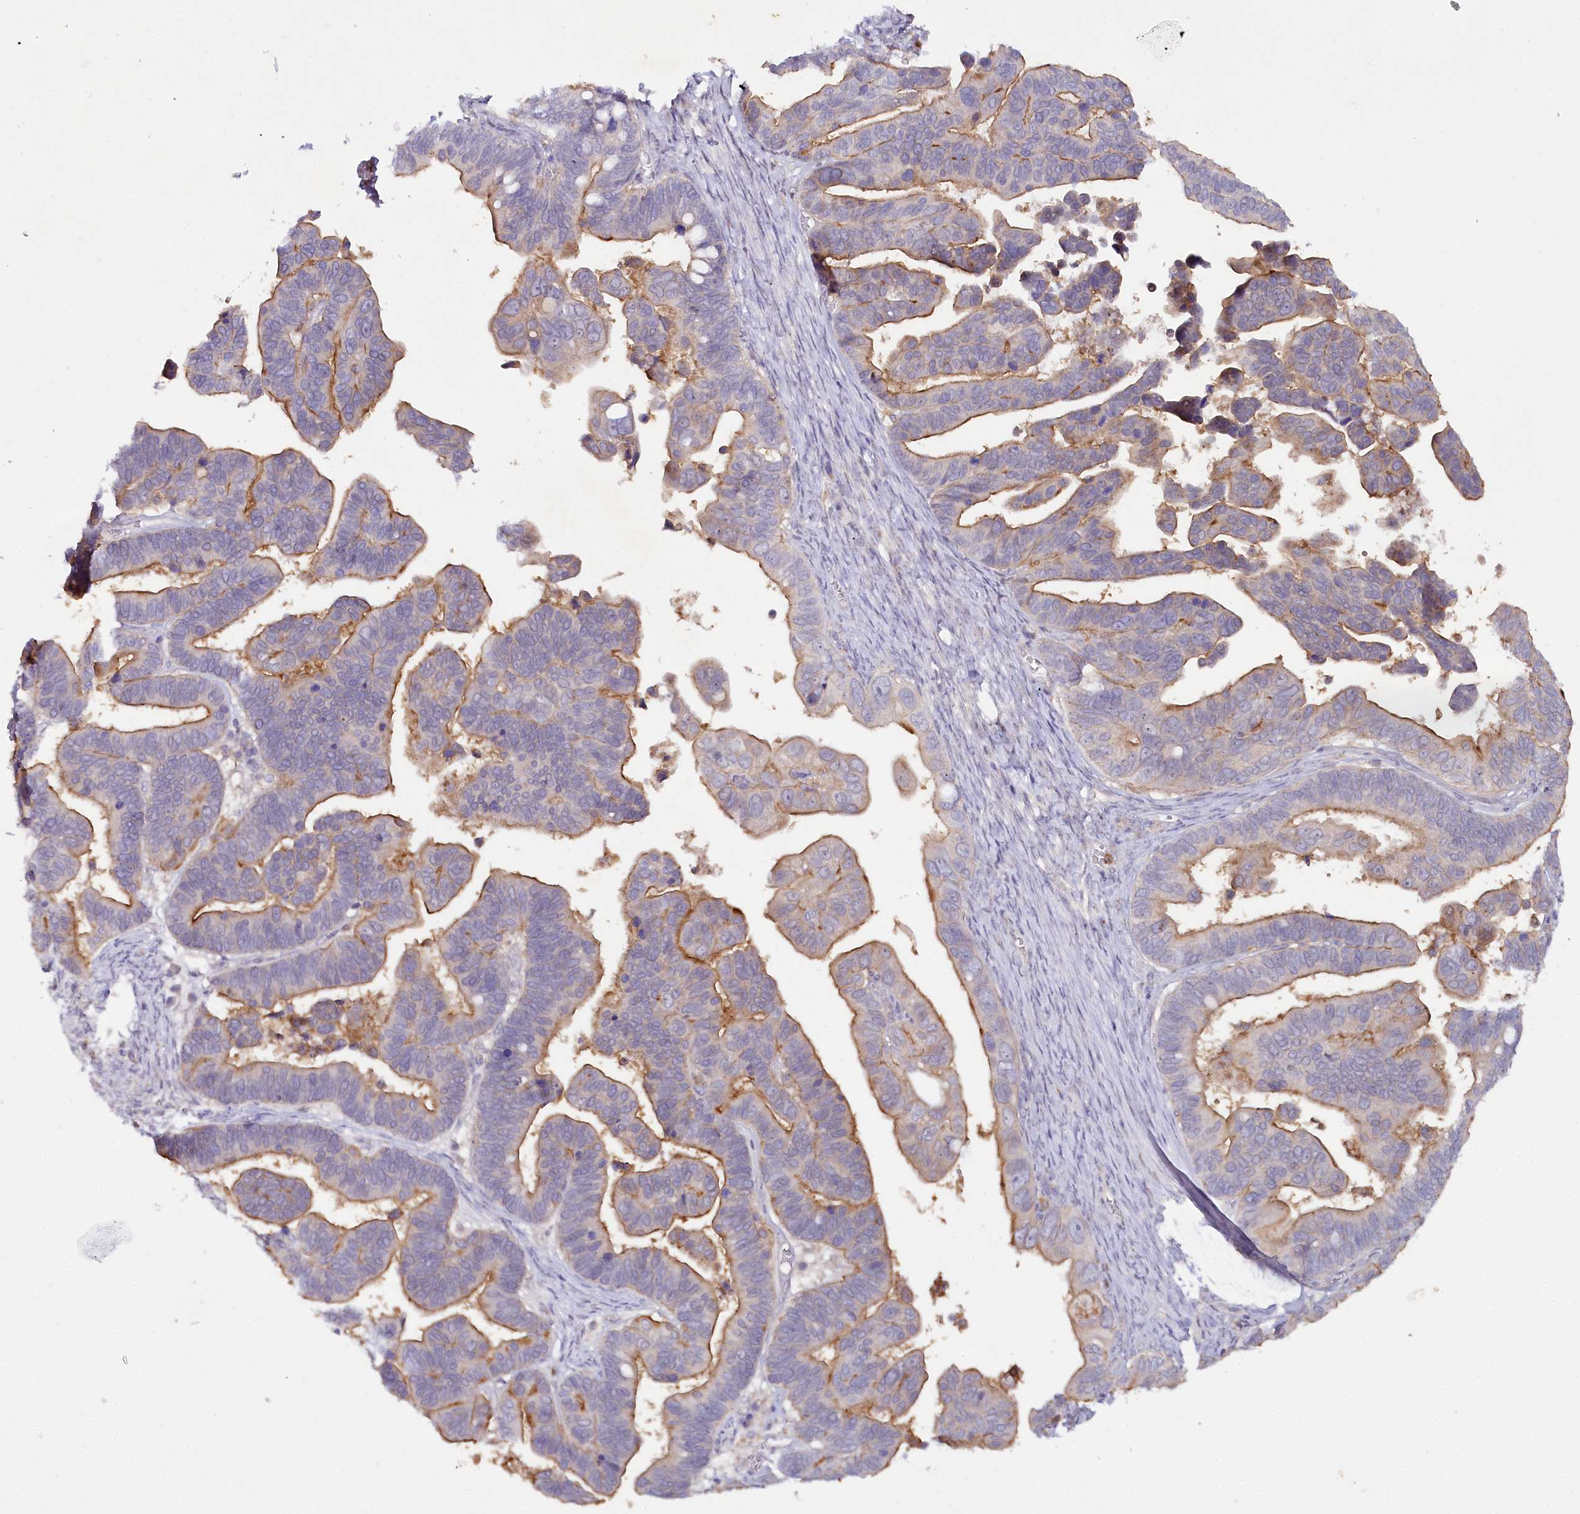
{"staining": {"intensity": "strong", "quantity": "25%-75%", "location": "cytoplasmic/membranous"}, "tissue": "ovarian cancer", "cell_type": "Tumor cells", "image_type": "cancer", "snomed": [{"axis": "morphology", "description": "Cystadenocarcinoma, serous, NOS"}, {"axis": "topography", "description": "Ovary"}], "caption": "The histopathology image demonstrates staining of serous cystadenocarcinoma (ovarian), revealing strong cytoplasmic/membranous protein positivity (brown color) within tumor cells. (IHC, brightfield microscopy, high magnification).", "gene": "ALDH3B1", "patient": {"sex": "female", "age": 56}}